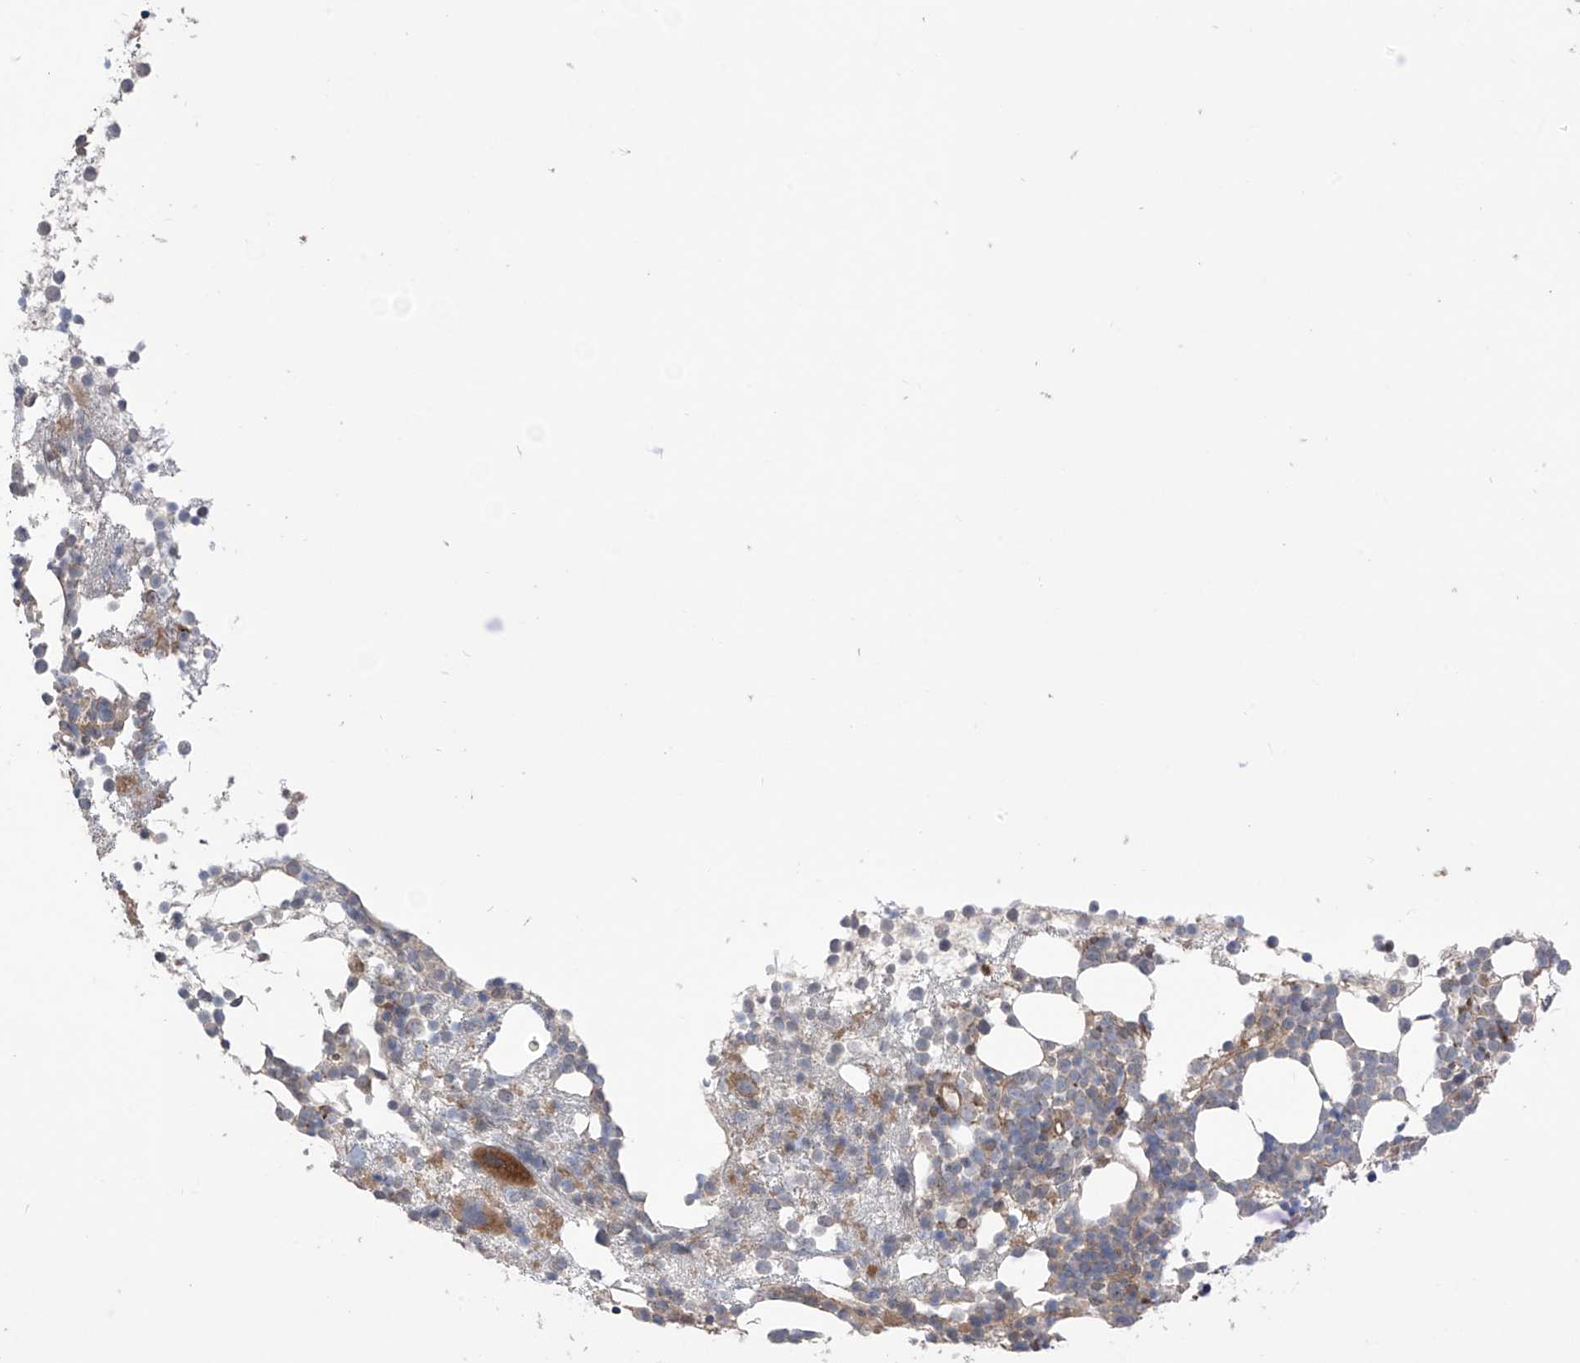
{"staining": {"intensity": "moderate", "quantity": "<25%", "location": "cytoplasmic/membranous"}, "tissue": "bone marrow", "cell_type": "Hematopoietic cells", "image_type": "normal", "snomed": [{"axis": "morphology", "description": "Normal tissue, NOS"}, {"axis": "topography", "description": "Bone marrow"}], "caption": "About <25% of hematopoietic cells in unremarkable human bone marrow demonstrate moderate cytoplasmic/membranous protein positivity as visualized by brown immunohistochemical staining.", "gene": "LRRC74A", "patient": {"sex": "female", "age": 57}}